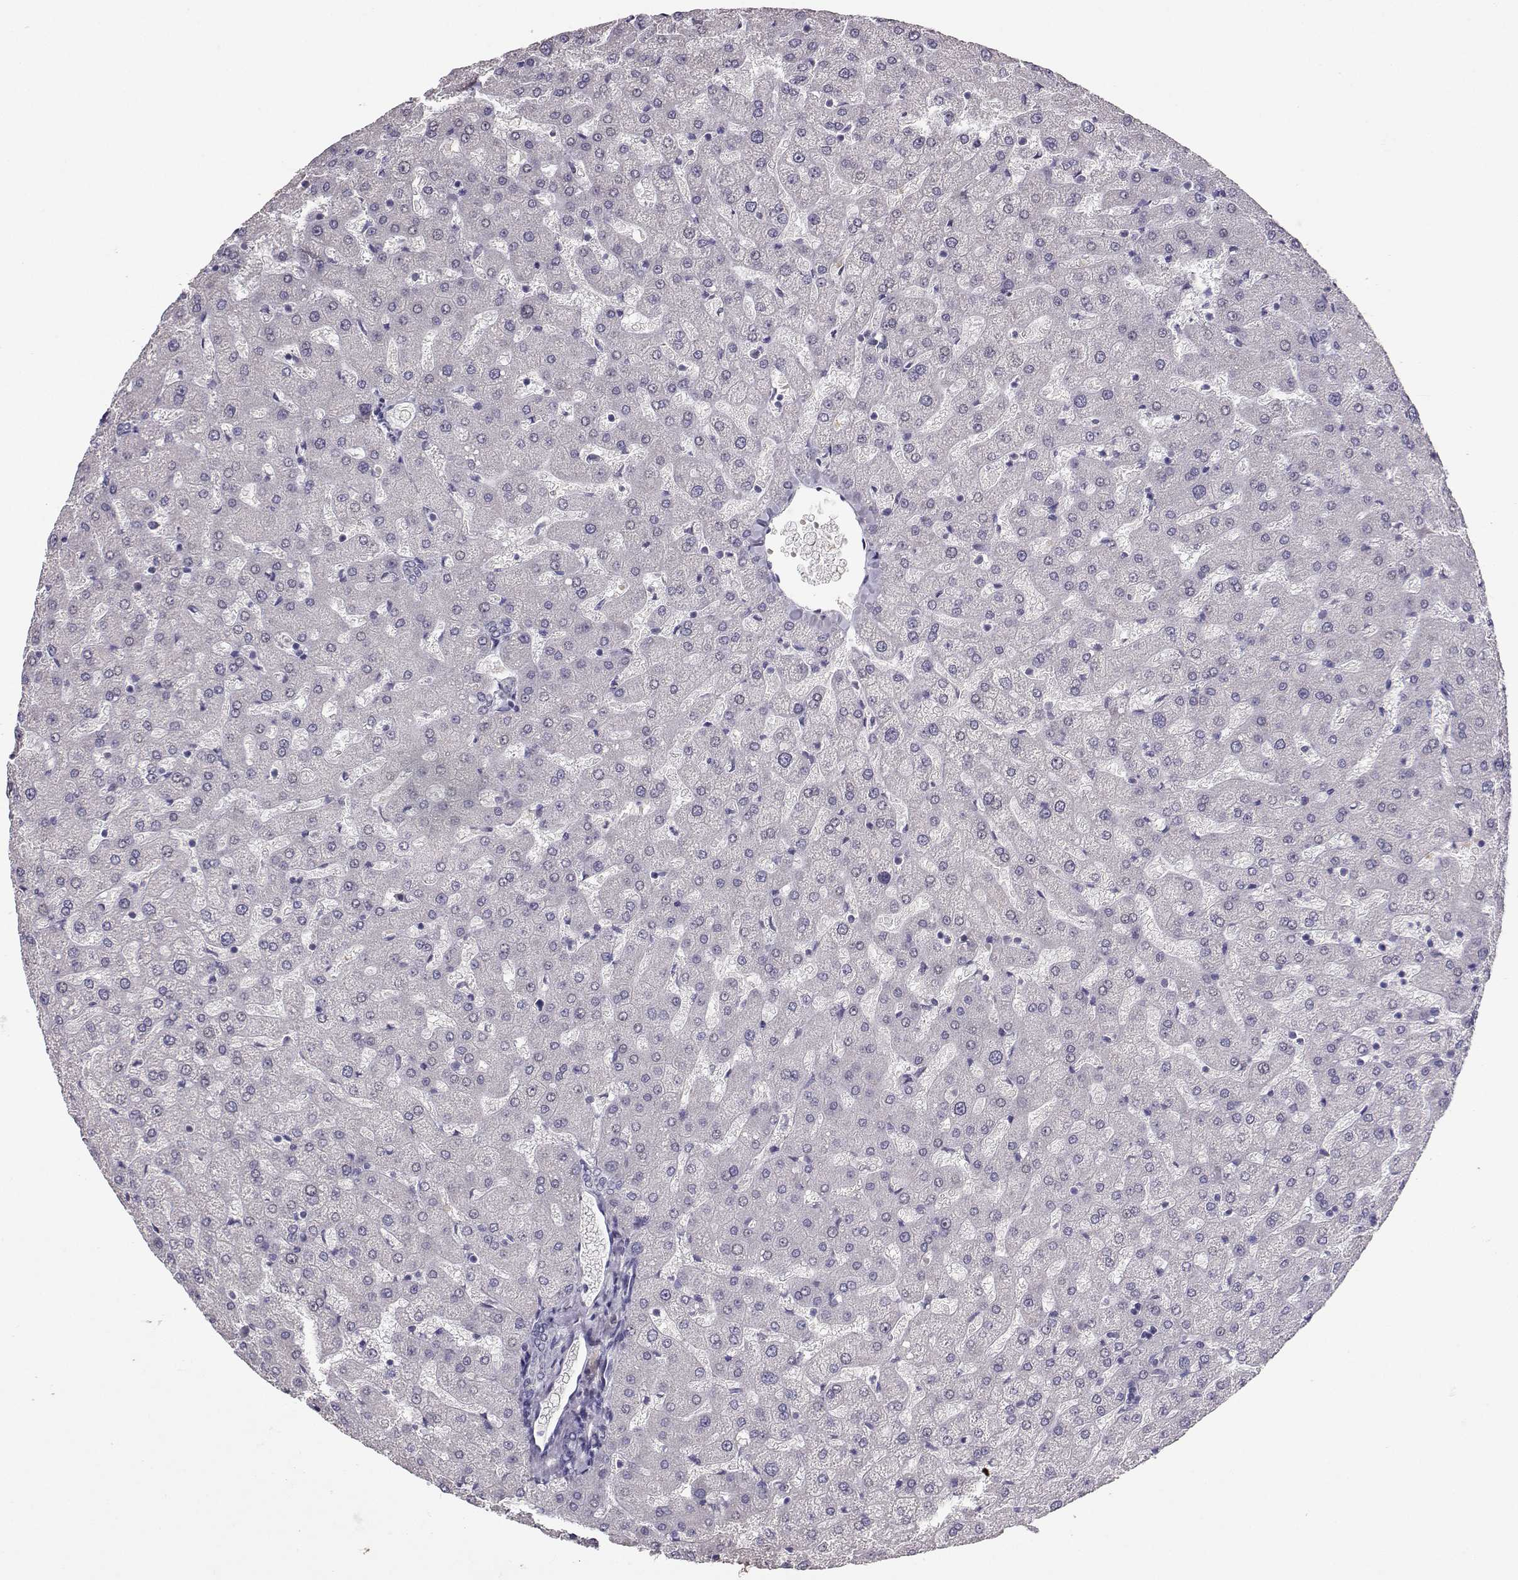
{"staining": {"intensity": "negative", "quantity": "none", "location": "none"}, "tissue": "liver", "cell_type": "Cholangiocytes", "image_type": "normal", "snomed": [{"axis": "morphology", "description": "Normal tissue, NOS"}, {"axis": "topography", "description": "Liver"}], "caption": "IHC image of normal liver stained for a protein (brown), which displays no positivity in cholangiocytes.", "gene": "CARTPT", "patient": {"sex": "female", "age": 50}}